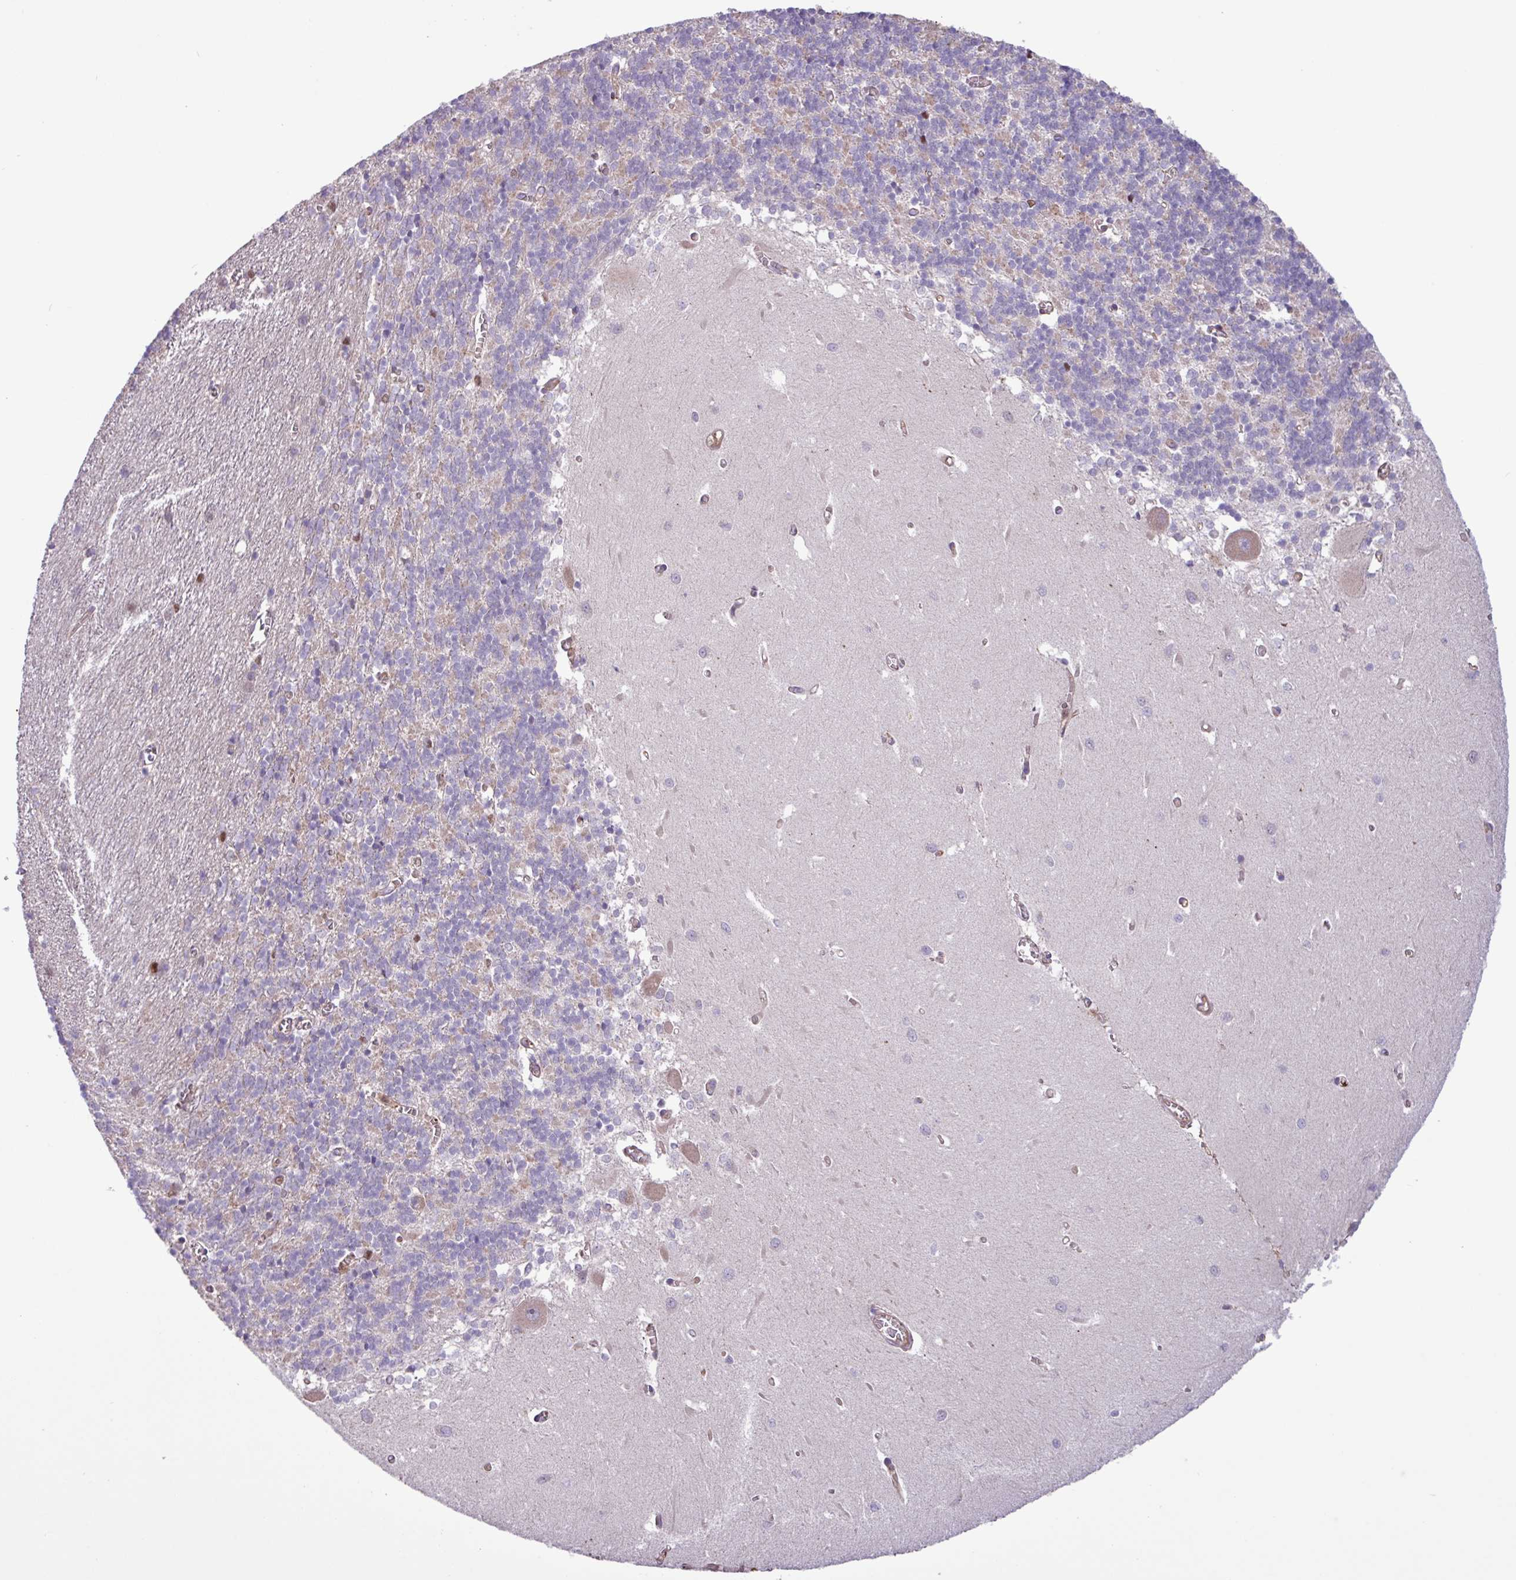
{"staining": {"intensity": "negative", "quantity": "none", "location": "none"}, "tissue": "cerebellum", "cell_type": "Cells in granular layer", "image_type": "normal", "snomed": [{"axis": "morphology", "description": "Normal tissue, NOS"}, {"axis": "topography", "description": "Cerebellum"}], "caption": "Immunohistochemistry (IHC) image of benign cerebellum: human cerebellum stained with DAB exhibits no significant protein staining in cells in granular layer. (DAB immunohistochemistry with hematoxylin counter stain).", "gene": "CNTRL", "patient": {"sex": "male", "age": 37}}